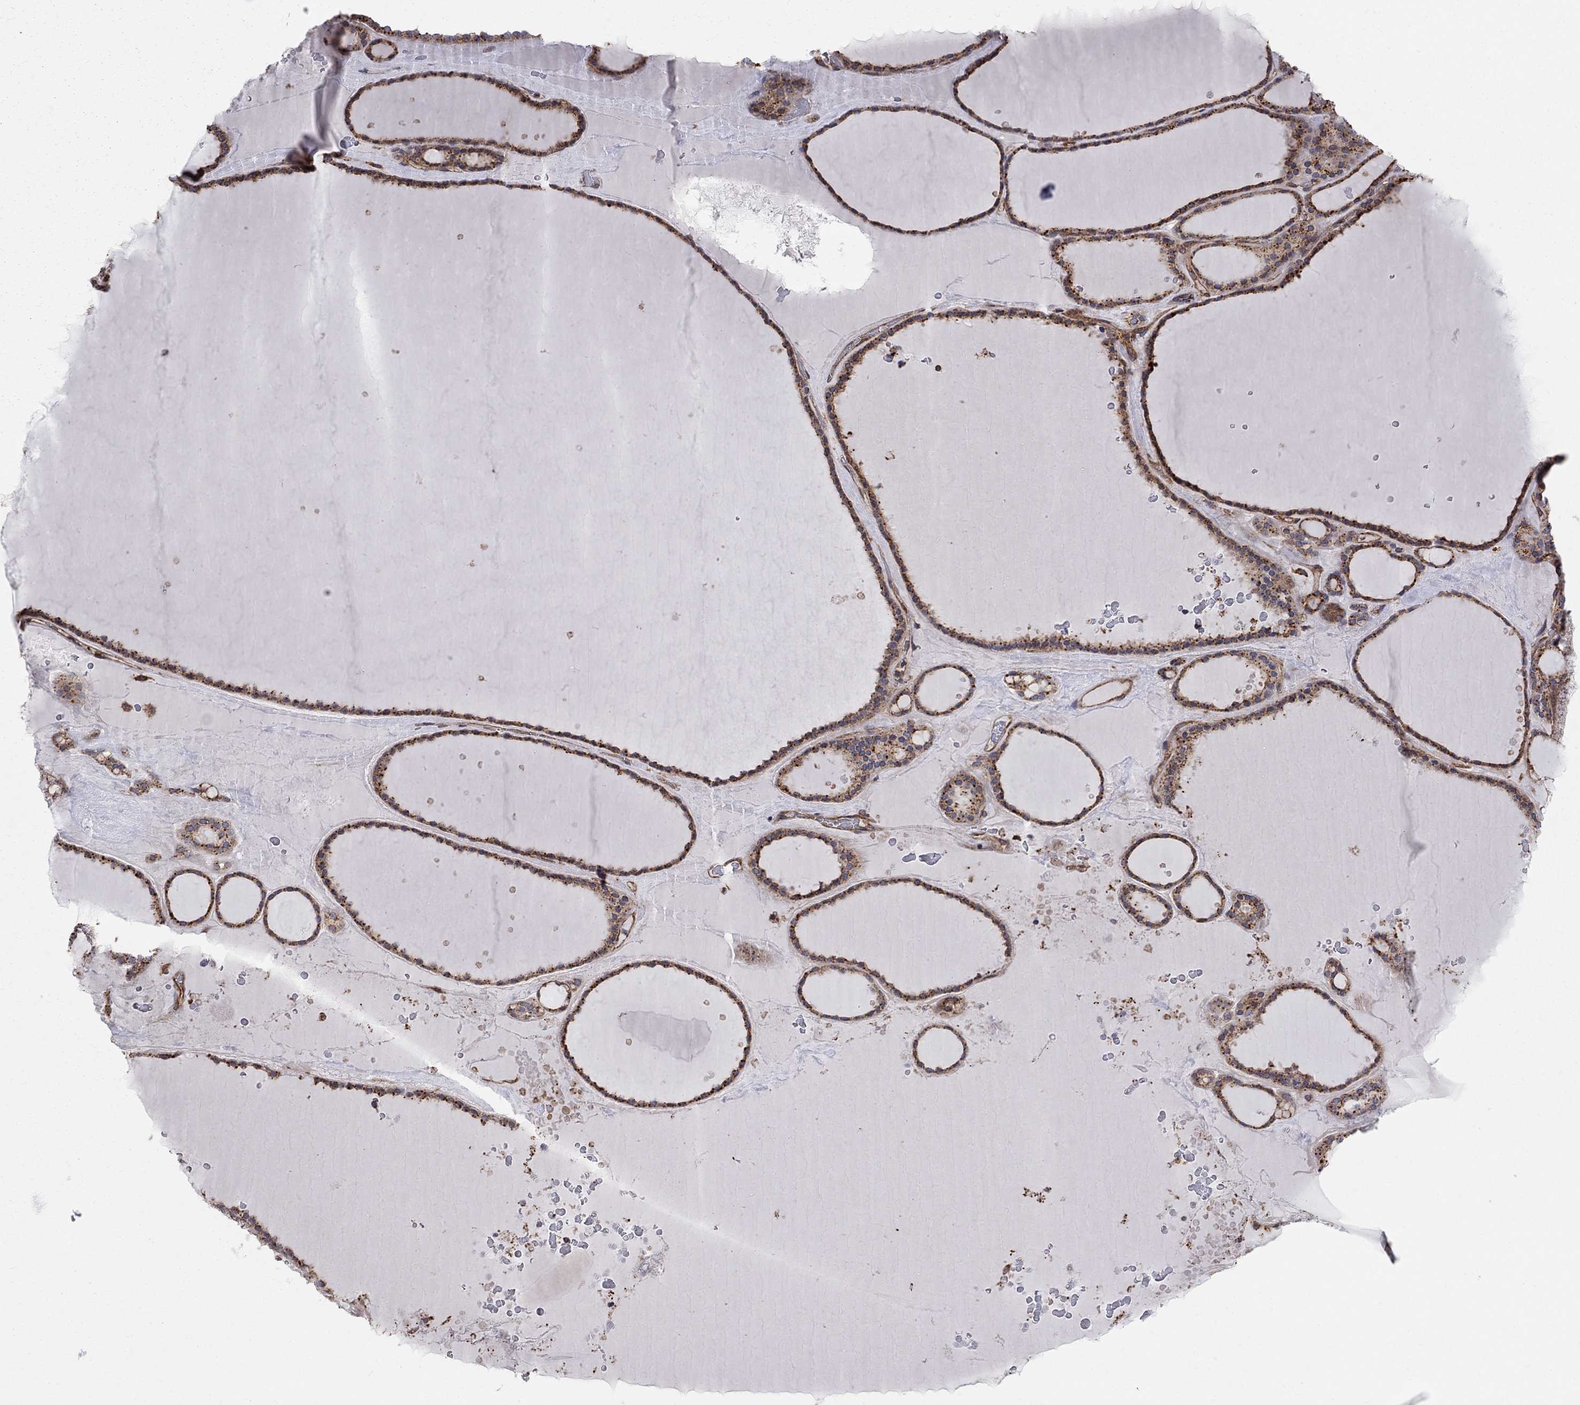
{"staining": {"intensity": "moderate", "quantity": ">75%", "location": "cytoplasmic/membranous"}, "tissue": "thyroid gland", "cell_type": "Glandular cells", "image_type": "normal", "snomed": [{"axis": "morphology", "description": "Normal tissue, NOS"}, {"axis": "topography", "description": "Thyroid gland"}], "caption": "Protein staining of benign thyroid gland reveals moderate cytoplasmic/membranous staining in approximately >75% of glandular cells.", "gene": "RASEF", "patient": {"sex": "male", "age": 63}}